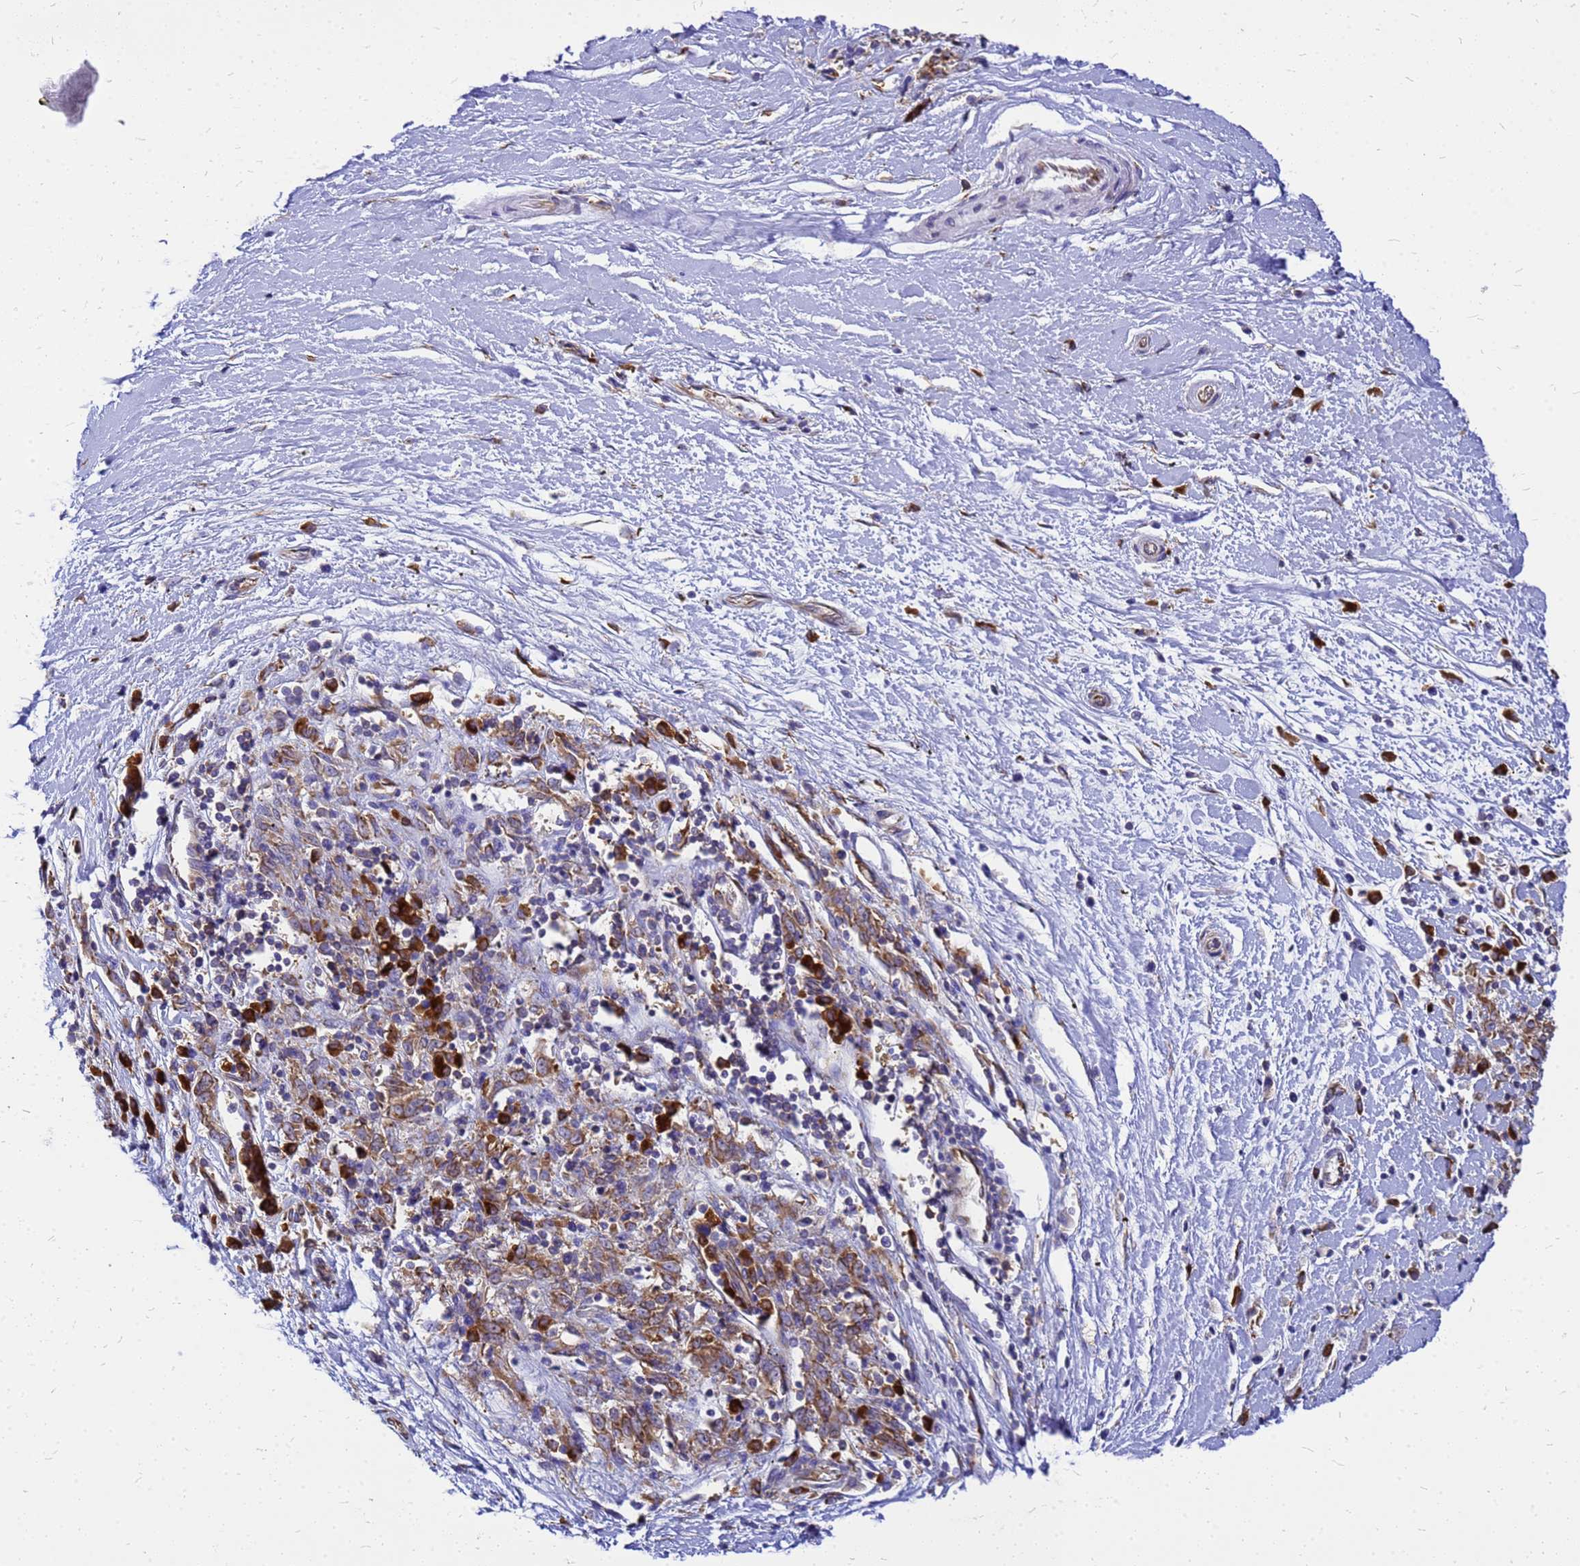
{"staining": {"intensity": "moderate", "quantity": ">75%", "location": "cytoplasmic/membranous"}, "tissue": "melanoma", "cell_type": "Tumor cells", "image_type": "cancer", "snomed": [{"axis": "morphology", "description": "Malignant melanoma, NOS"}, {"axis": "topography", "description": "Skin"}], "caption": "High-power microscopy captured an IHC image of malignant melanoma, revealing moderate cytoplasmic/membranous expression in approximately >75% of tumor cells. (DAB IHC with brightfield microscopy, high magnification).", "gene": "EEF1D", "patient": {"sex": "female", "age": 72}}